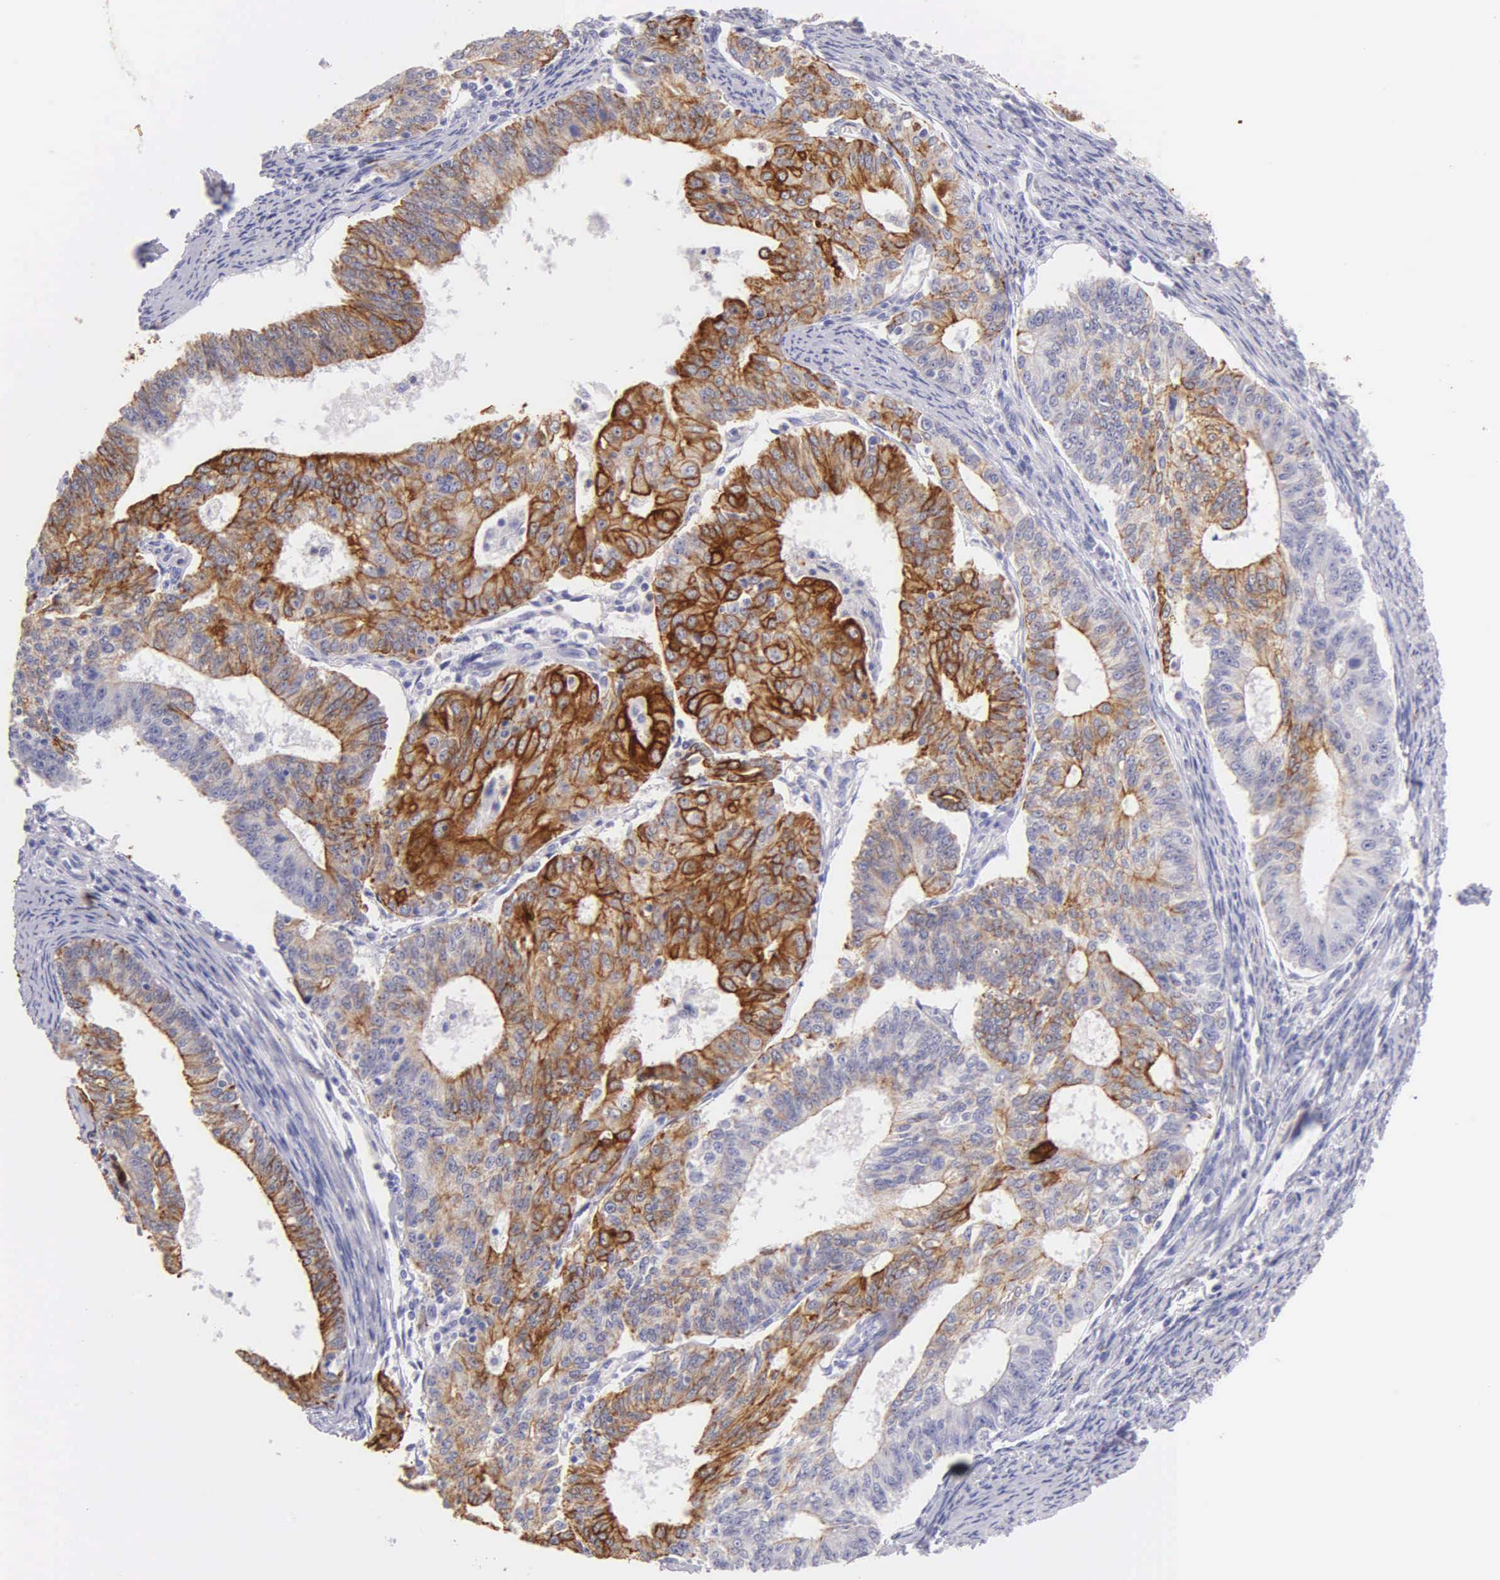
{"staining": {"intensity": "moderate", "quantity": "25%-75%", "location": "cytoplasmic/membranous"}, "tissue": "endometrial cancer", "cell_type": "Tumor cells", "image_type": "cancer", "snomed": [{"axis": "morphology", "description": "Adenocarcinoma, NOS"}, {"axis": "topography", "description": "Endometrium"}], "caption": "High-magnification brightfield microscopy of adenocarcinoma (endometrial) stained with DAB (brown) and counterstained with hematoxylin (blue). tumor cells exhibit moderate cytoplasmic/membranous expression is present in about25%-75% of cells.", "gene": "KRT17", "patient": {"sex": "female", "age": 56}}